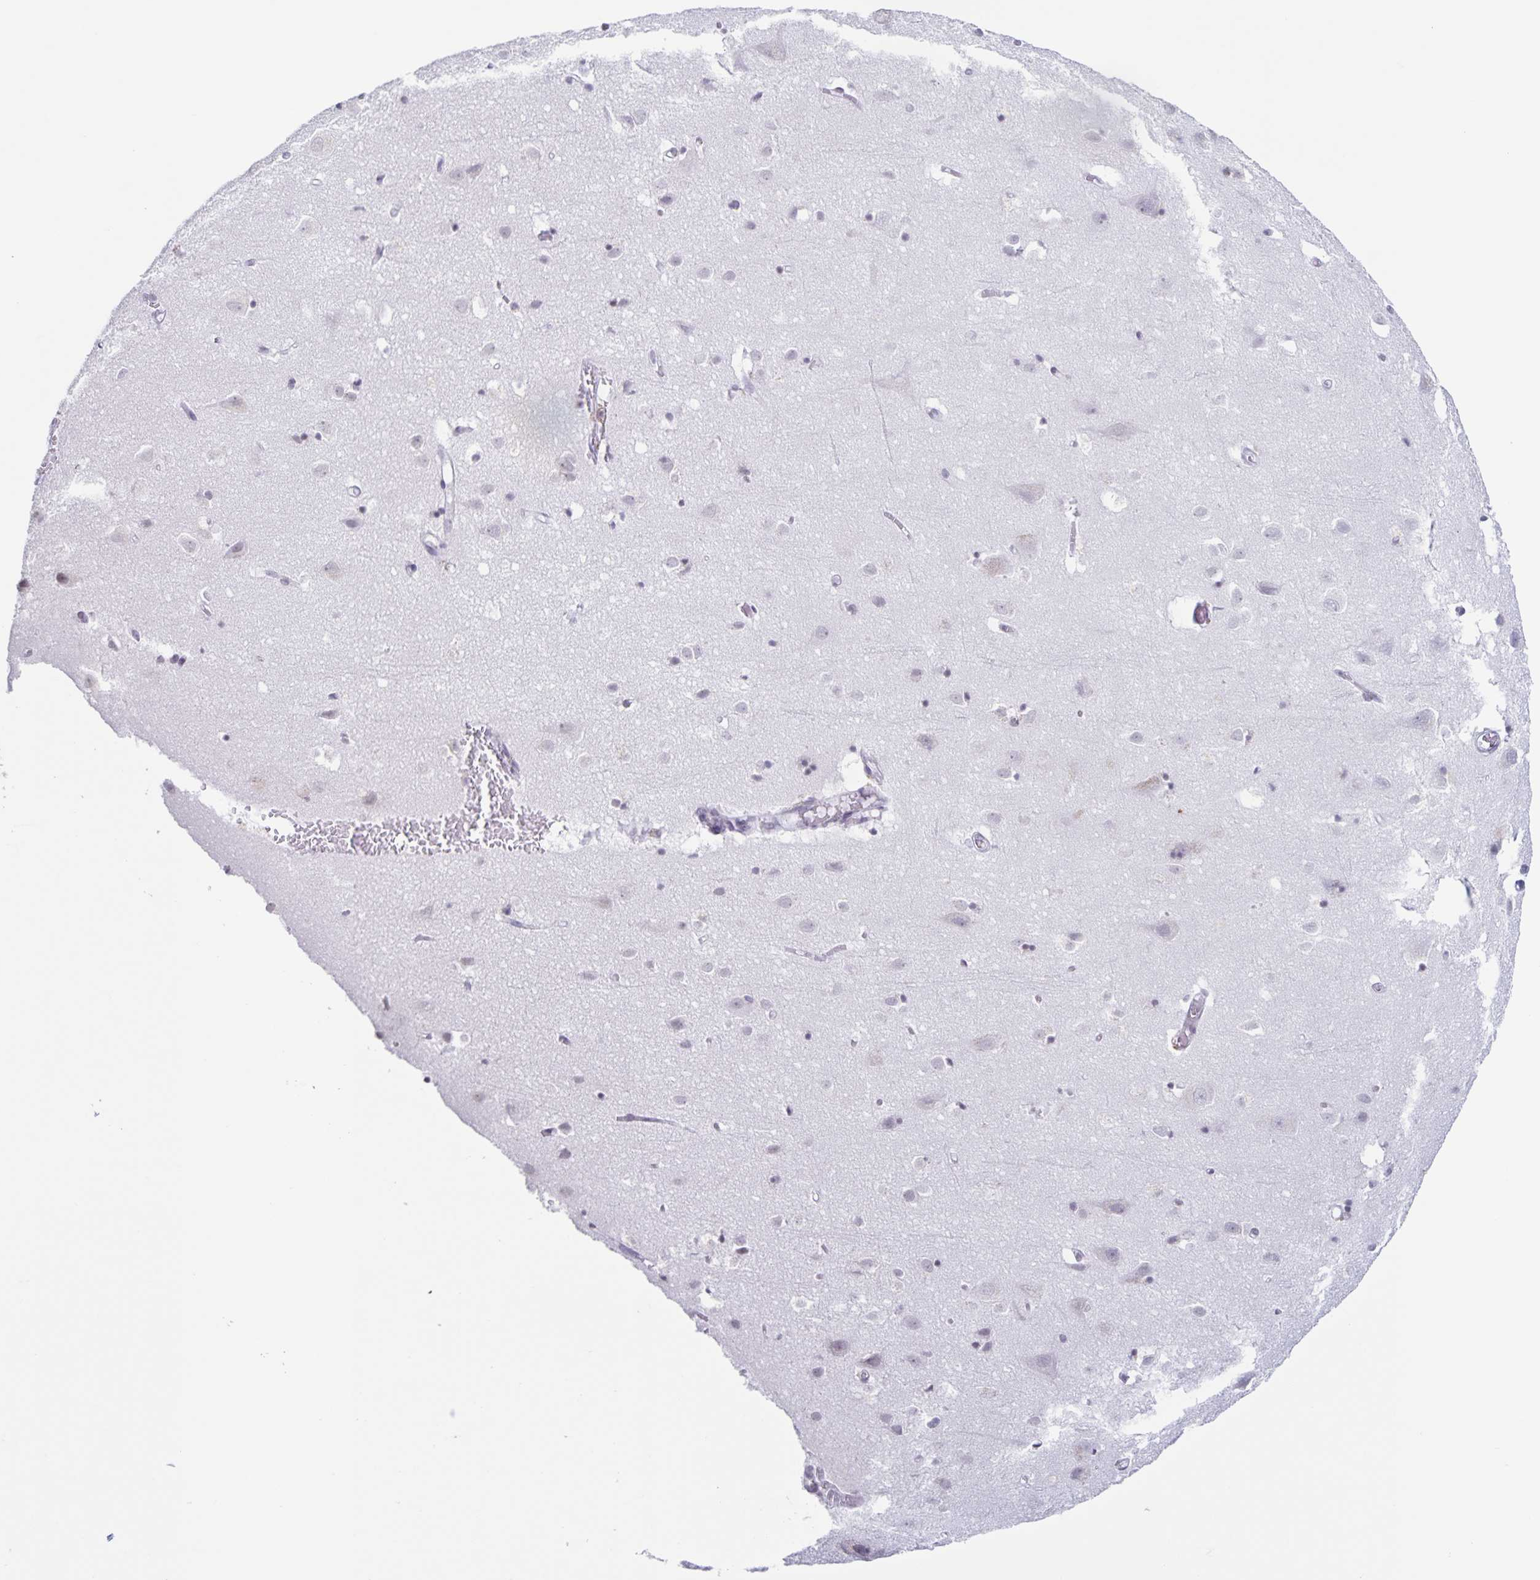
{"staining": {"intensity": "negative", "quantity": "none", "location": "none"}, "tissue": "cerebral cortex", "cell_type": "Endothelial cells", "image_type": "normal", "snomed": [{"axis": "morphology", "description": "Normal tissue, NOS"}, {"axis": "topography", "description": "Cerebral cortex"}], "caption": "The histopathology image demonstrates no significant positivity in endothelial cells of cerebral cortex.", "gene": "LCE6A", "patient": {"sex": "male", "age": 70}}